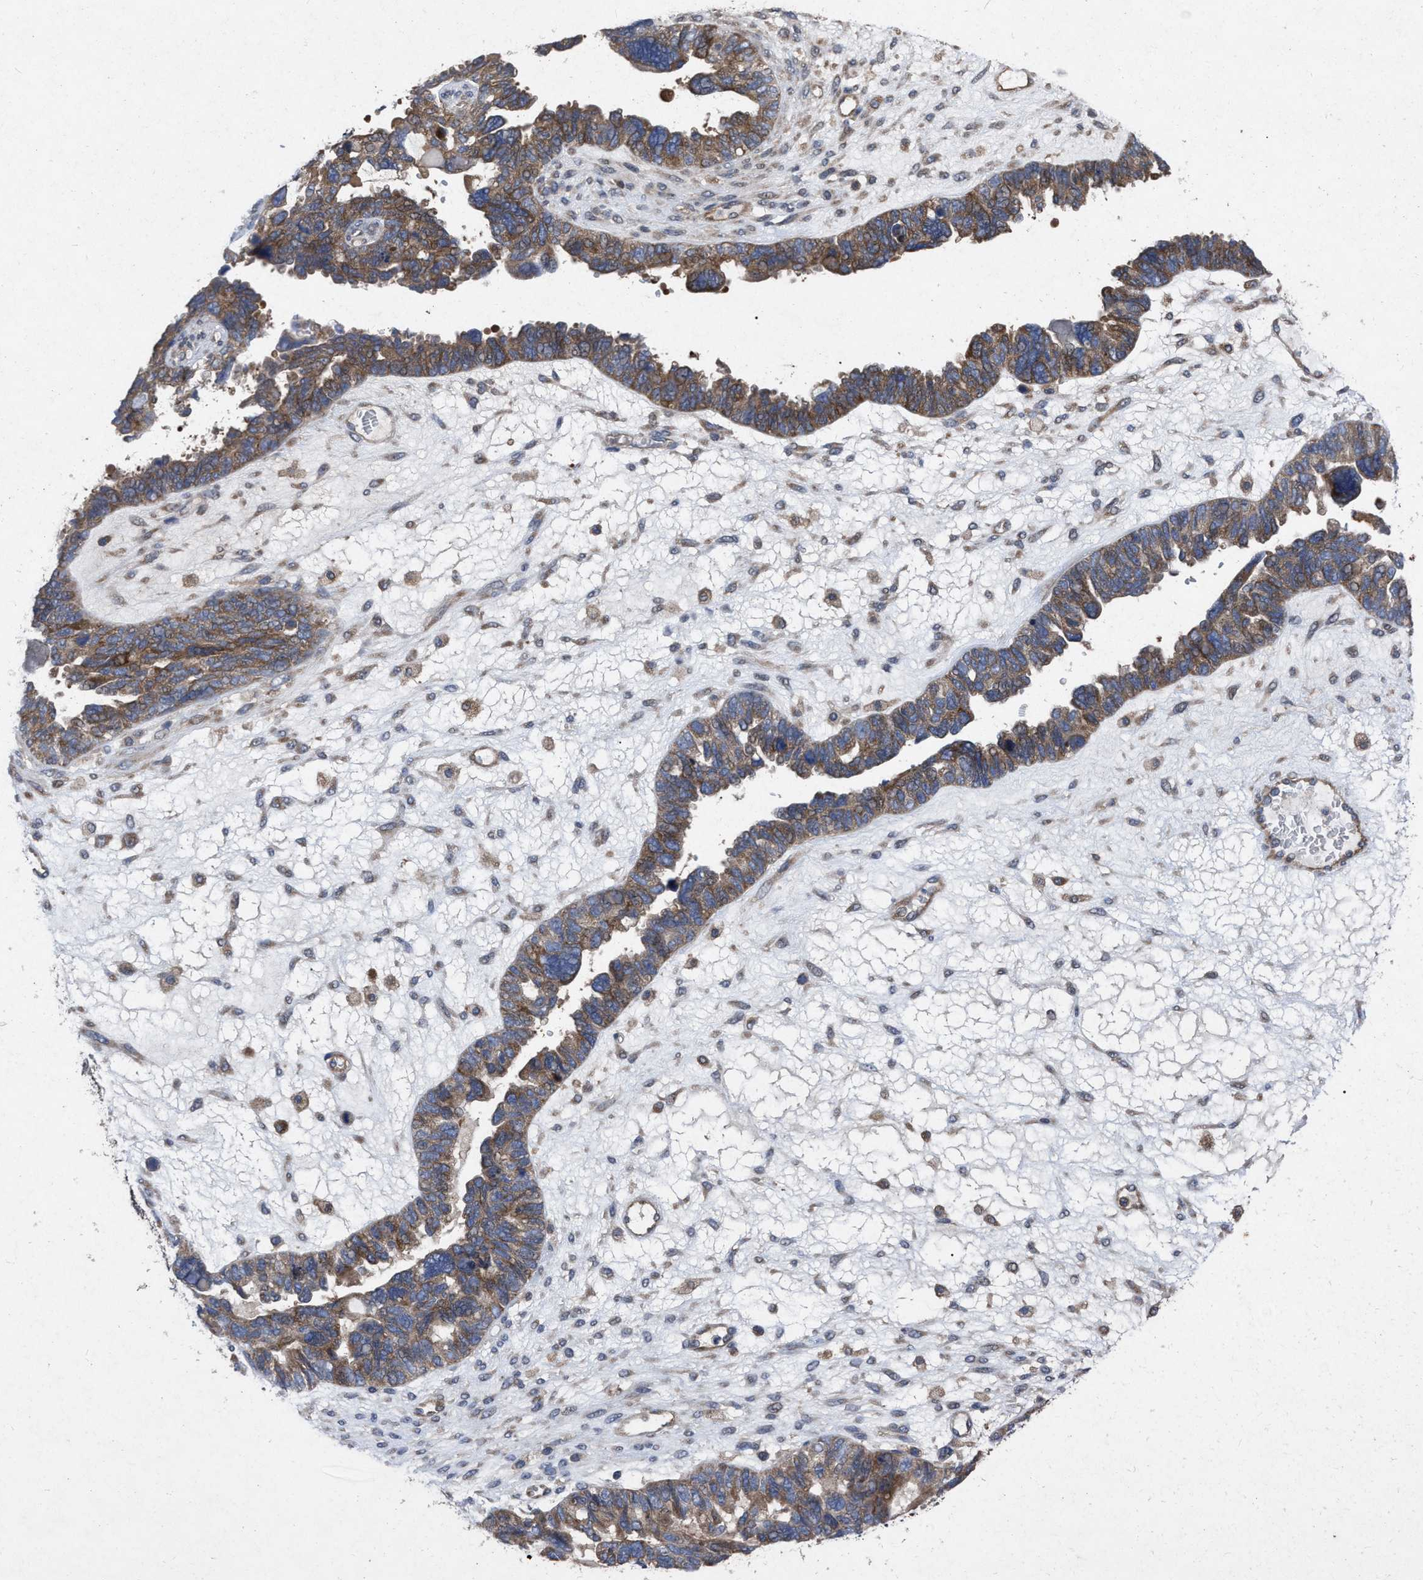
{"staining": {"intensity": "moderate", "quantity": ">75%", "location": "cytoplasmic/membranous"}, "tissue": "ovarian cancer", "cell_type": "Tumor cells", "image_type": "cancer", "snomed": [{"axis": "morphology", "description": "Cystadenocarcinoma, serous, NOS"}, {"axis": "topography", "description": "Ovary"}], "caption": "Serous cystadenocarcinoma (ovarian) was stained to show a protein in brown. There is medium levels of moderate cytoplasmic/membranous positivity in approximately >75% of tumor cells. (brown staining indicates protein expression, while blue staining denotes nuclei).", "gene": "CDKN2C", "patient": {"sex": "female", "age": 79}}